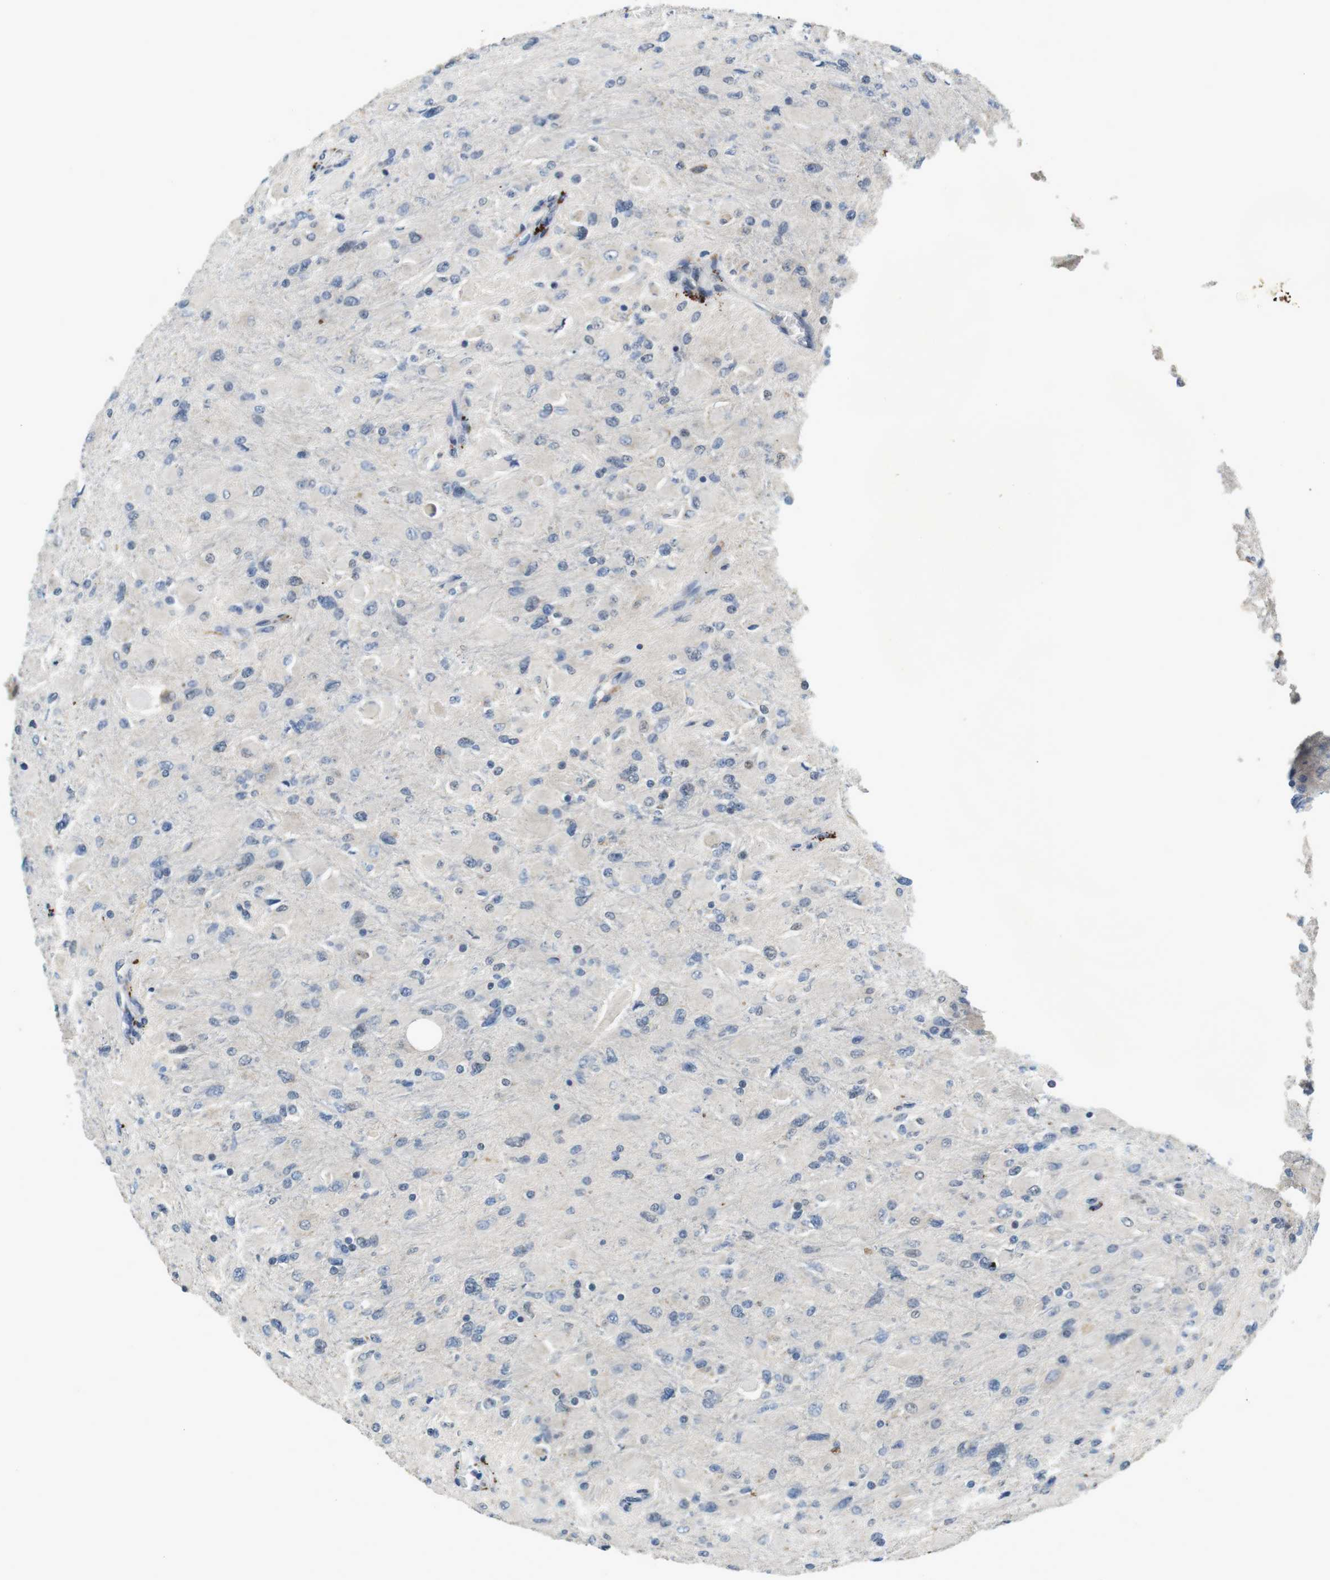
{"staining": {"intensity": "negative", "quantity": "none", "location": "none"}, "tissue": "glioma", "cell_type": "Tumor cells", "image_type": "cancer", "snomed": [{"axis": "morphology", "description": "Glioma, malignant, High grade"}, {"axis": "topography", "description": "Cerebral cortex"}], "caption": "Immunohistochemistry (IHC) micrograph of neoplastic tissue: human malignant glioma (high-grade) stained with DAB reveals no significant protein expression in tumor cells.", "gene": "CLDN7", "patient": {"sex": "female", "age": 36}}